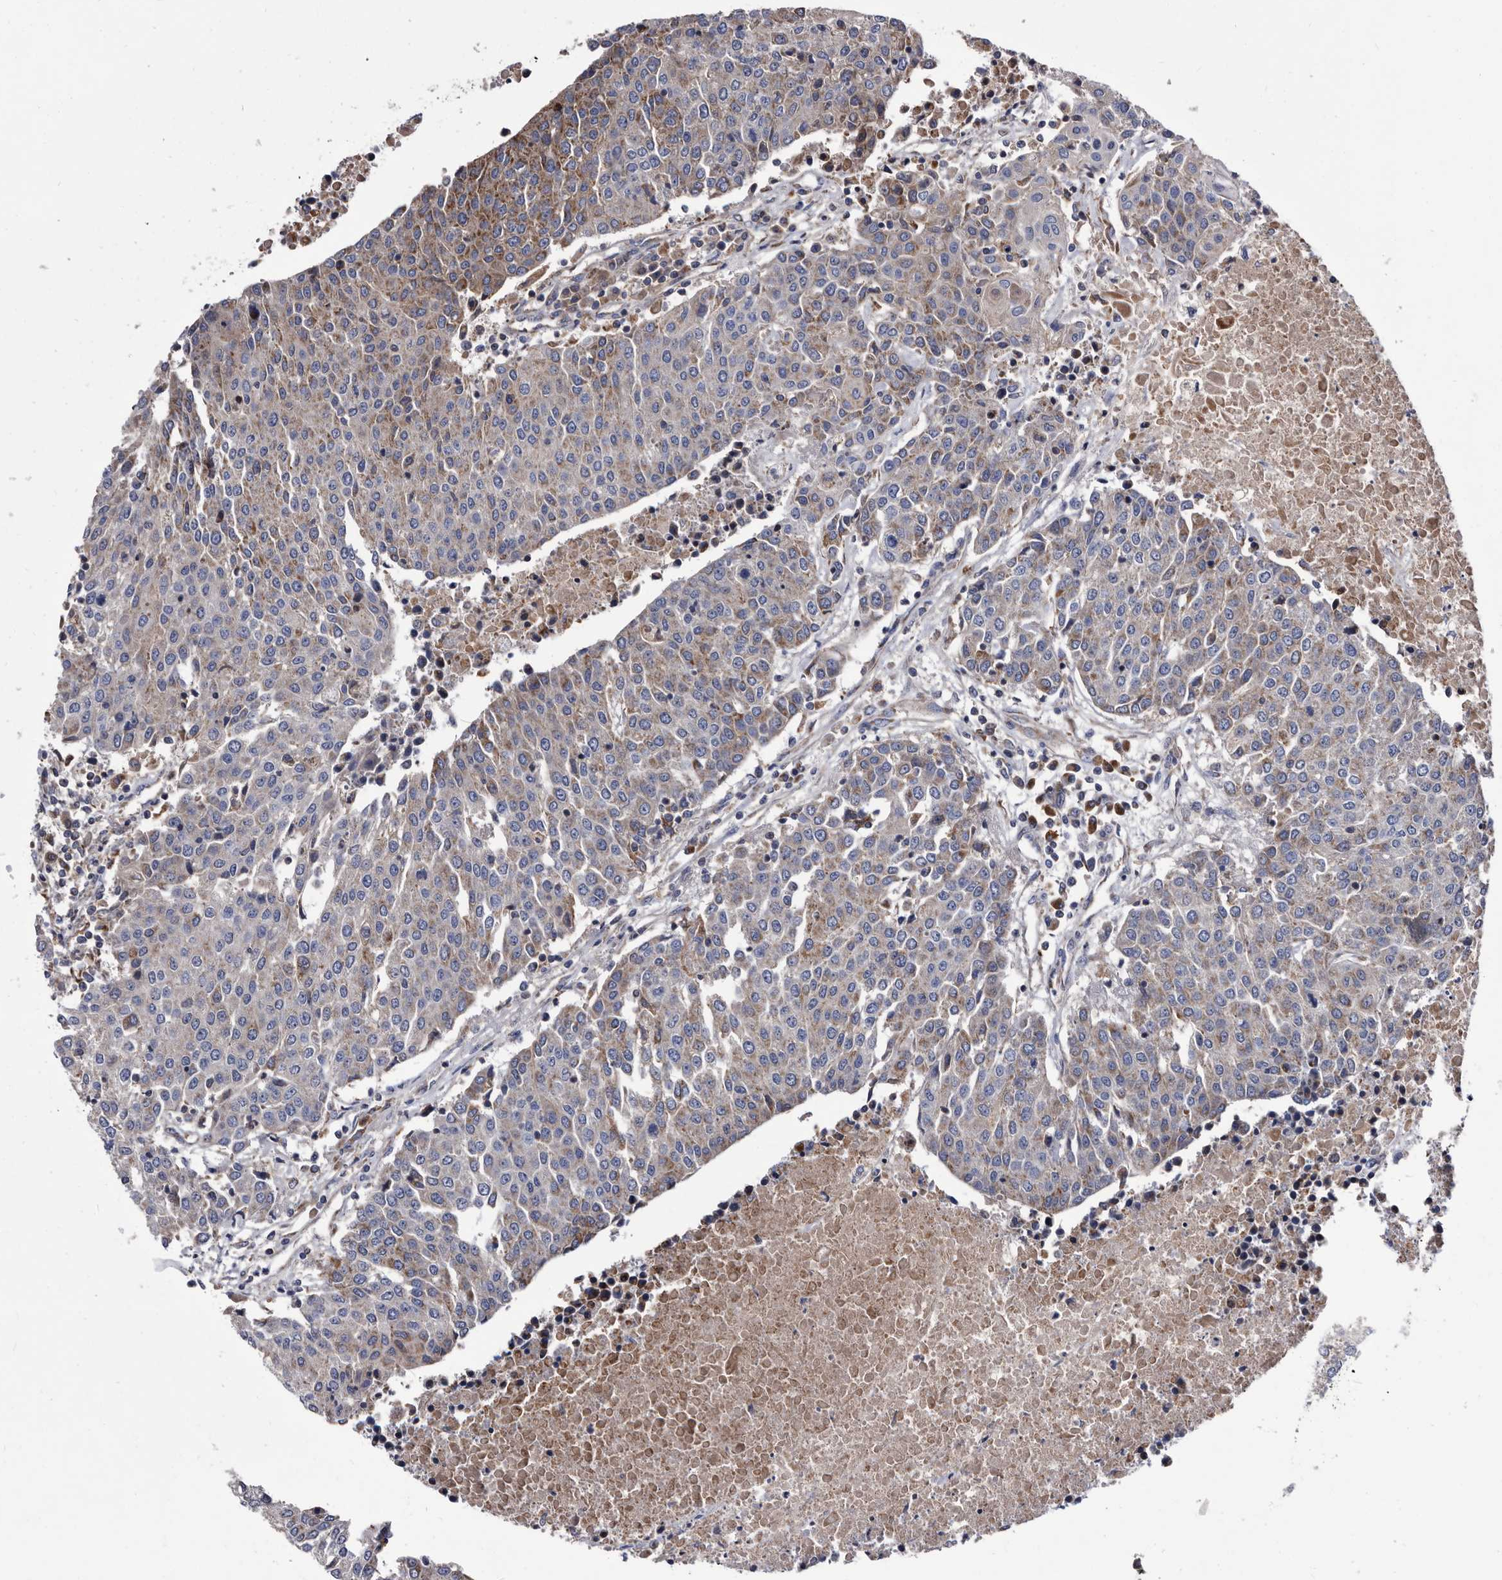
{"staining": {"intensity": "moderate", "quantity": "25%-75%", "location": "cytoplasmic/membranous"}, "tissue": "urothelial cancer", "cell_type": "Tumor cells", "image_type": "cancer", "snomed": [{"axis": "morphology", "description": "Urothelial carcinoma, High grade"}, {"axis": "topography", "description": "Urinary bladder"}], "caption": "Immunohistochemical staining of high-grade urothelial carcinoma demonstrates moderate cytoplasmic/membranous protein positivity in about 25%-75% of tumor cells.", "gene": "DTNBP1", "patient": {"sex": "female", "age": 85}}